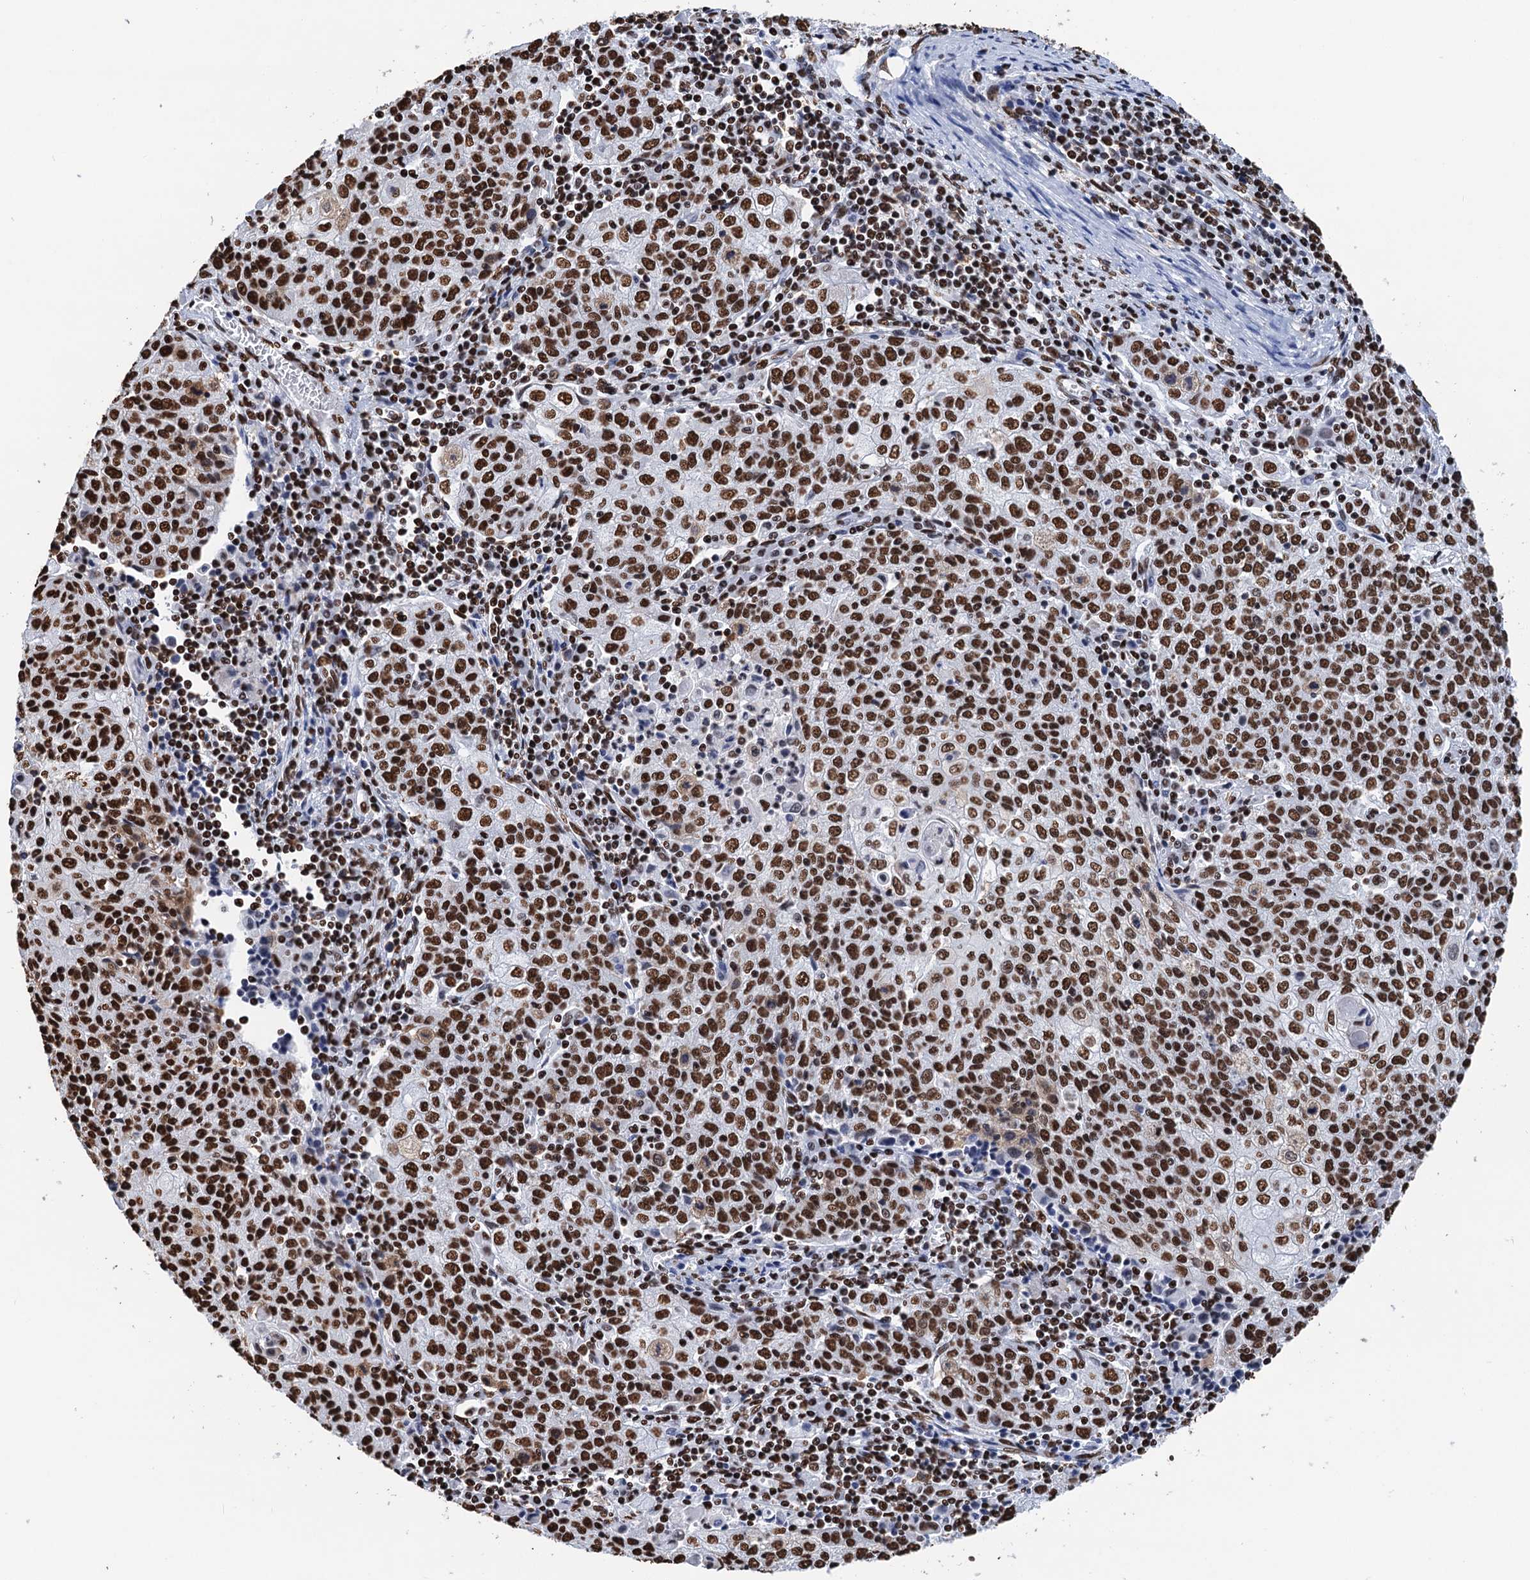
{"staining": {"intensity": "strong", "quantity": ">75%", "location": "nuclear"}, "tissue": "cervical cancer", "cell_type": "Tumor cells", "image_type": "cancer", "snomed": [{"axis": "morphology", "description": "Squamous cell carcinoma, NOS"}, {"axis": "topography", "description": "Cervix"}], "caption": "Human squamous cell carcinoma (cervical) stained for a protein (brown) displays strong nuclear positive positivity in approximately >75% of tumor cells.", "gene": "UBA2", "patient": {"sex": "female", "age": 48}}